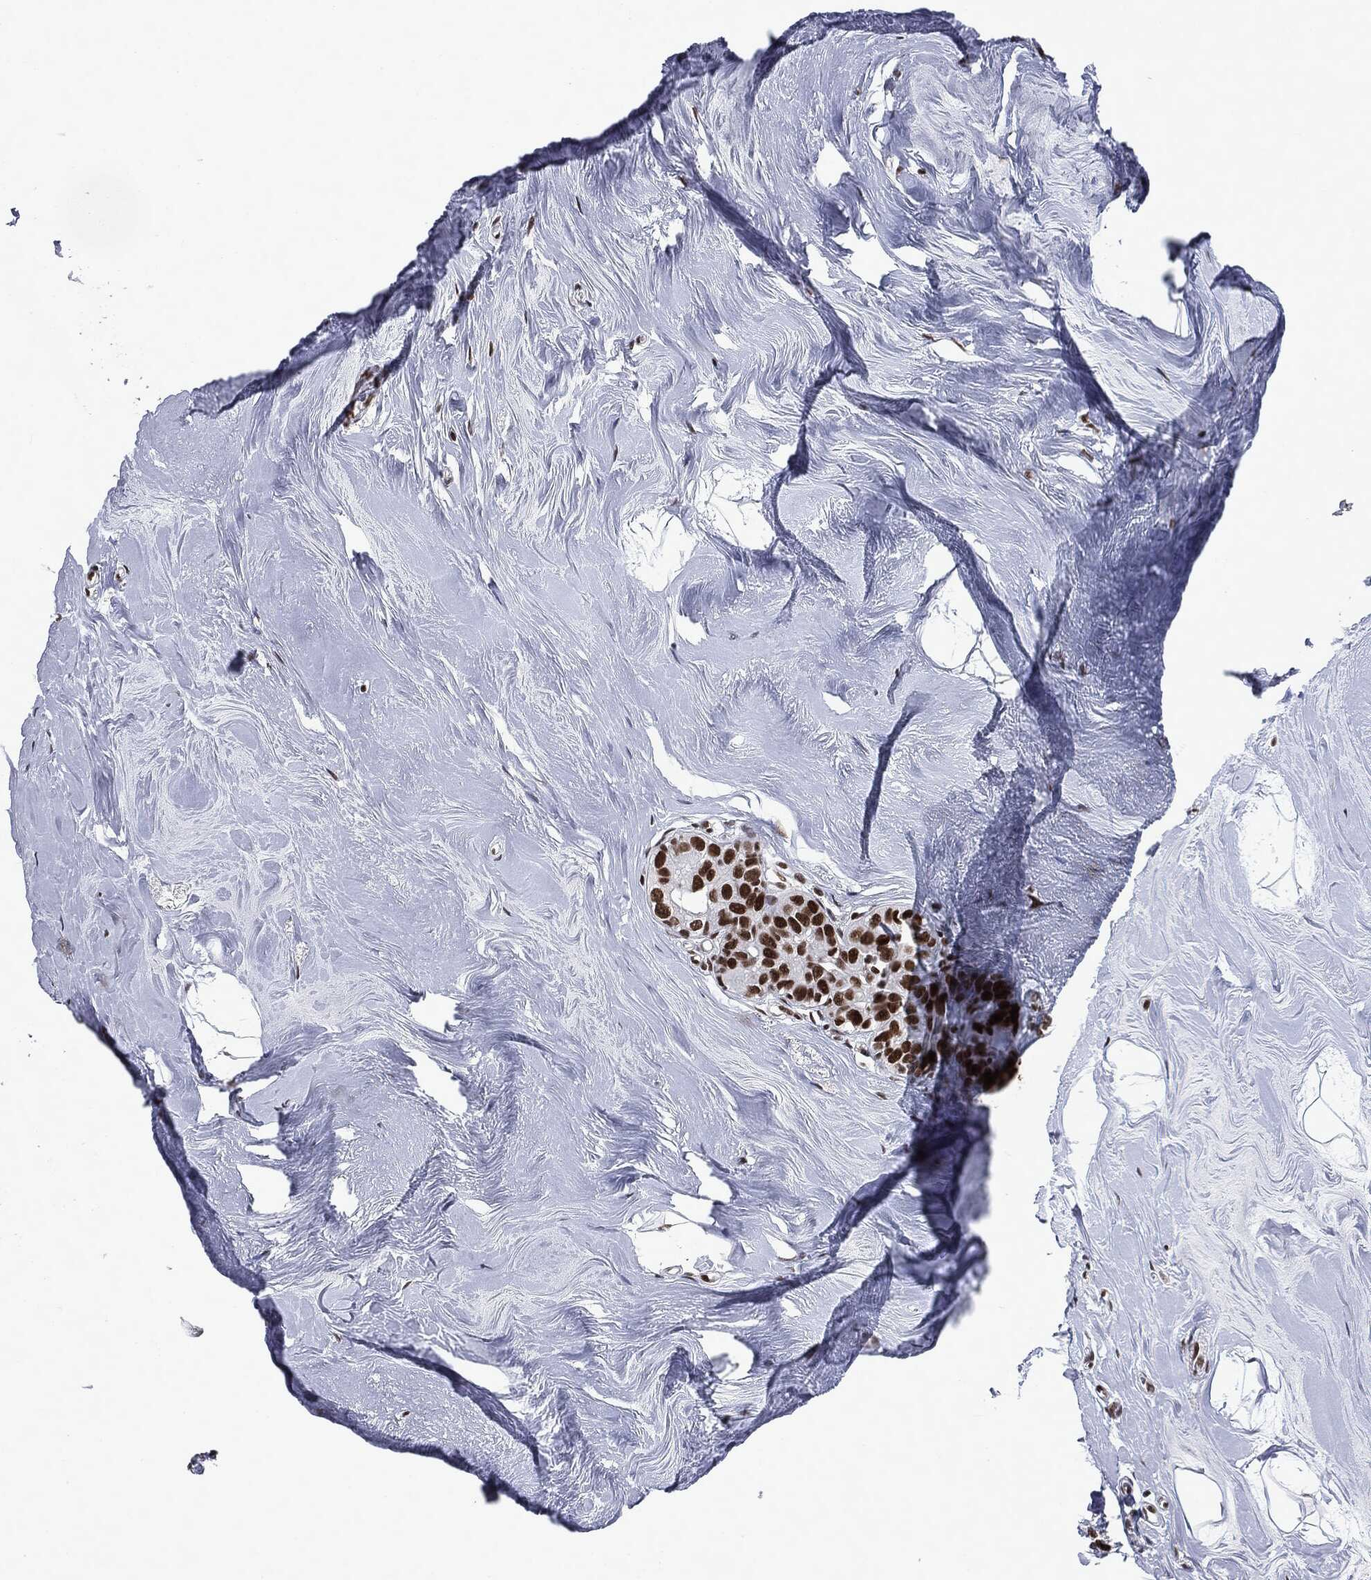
{"staining": {"intensity": "strong", "quantity": ">75%", "location": "nuclear"}, "tissue": "breast cancer", "cell_type": "Tumor cells", "image_type": "cancer", "snomed": [{"axis": "morphology", "description": "Duct carcinoma"}, {"axis": "topography", "description": "Breast"}], "caption": "A brown stain labels strong nuclear staining of a protein in human breast cancer tumor cells.", "gene": "MSH2", "patient": {"sex": "female", "age": 55}}